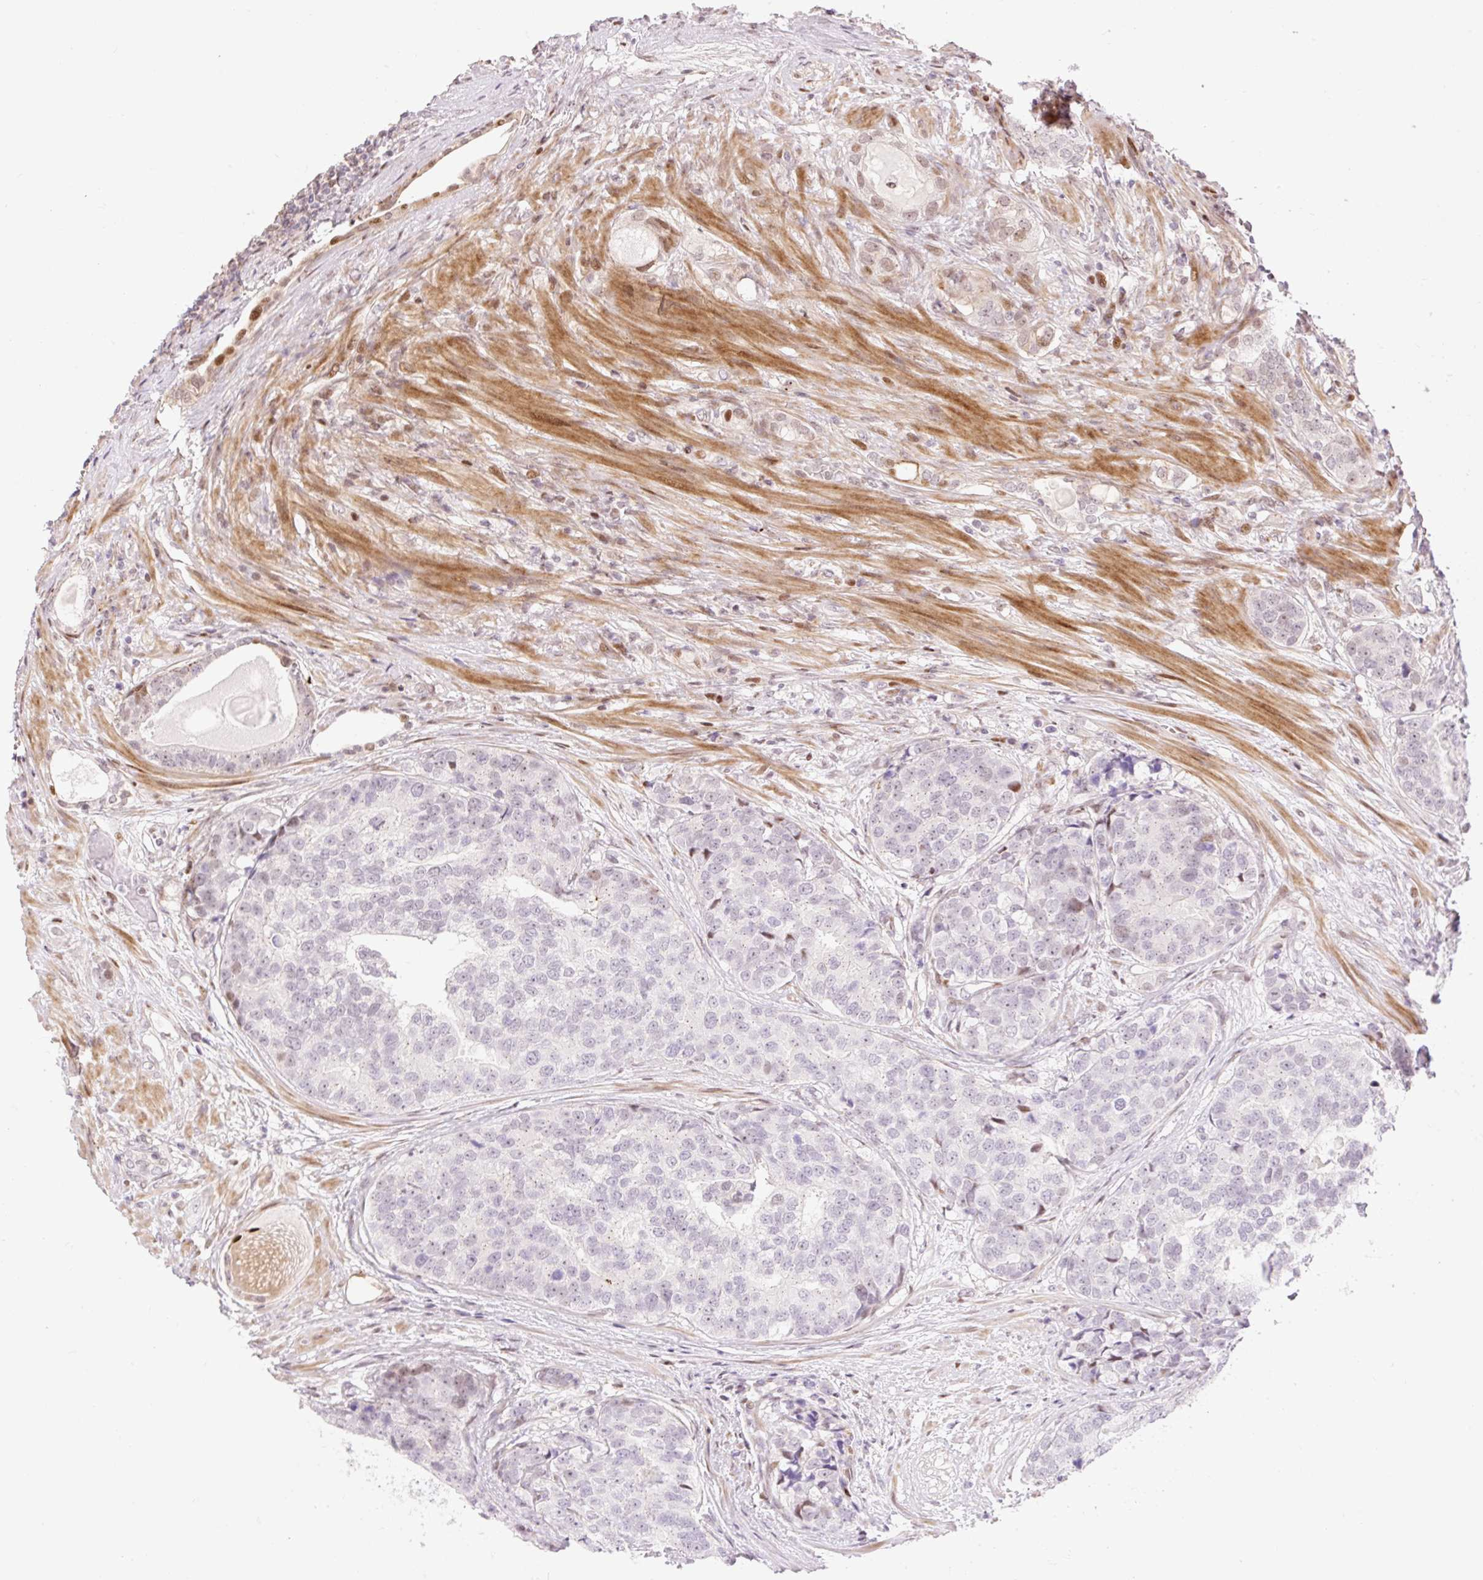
{"staining": {"intensity": "negative", "quantity": "none", "location": "none"}, "tissue": "prostate cancer", "cell_type": "Tumor cells", "image_type": "cancer", "snomed": [{"axis": "morphology", "description": "Adenocarcinoma, High grade"}, {"axis": "topography", "description": "Prostate"}], "caption": "There is no significant staining in tumor cells of high-grade adenocarcinoma (prostate).", "gene": "RIPPLY3", "patient": {"sex": "male", "age": 68}}